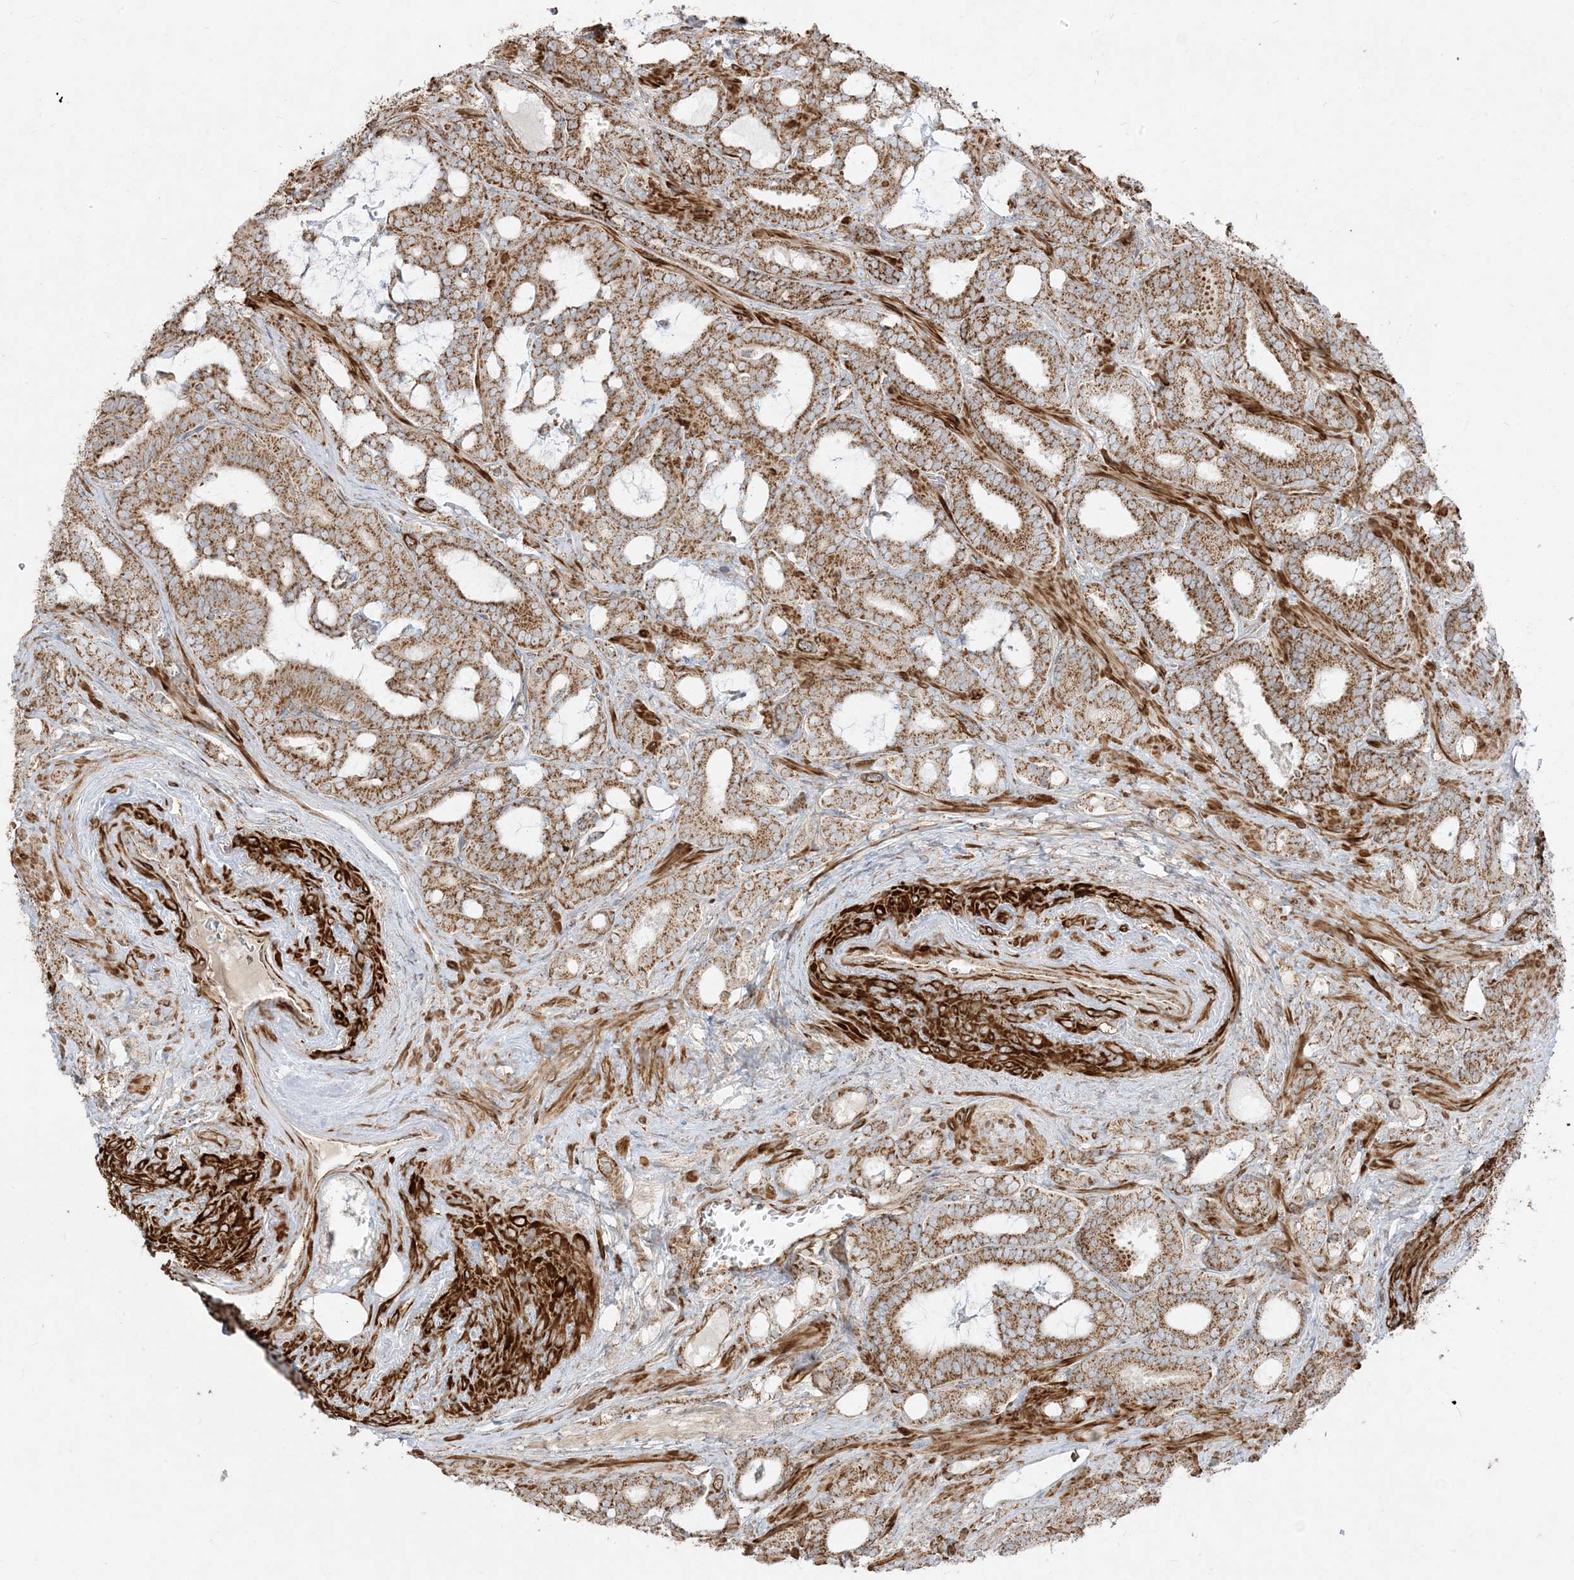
{"staining": {"intensity": "moderate", "quantity": ">75%", "location": "cytoplasmic/membranous"}, "tissue": "prostate cancer", "cell_type": "Tumor cells", "image_type": "cancer", "snomed": [{"axis": "morphology", "description": "Adenocarcinoma, High grade"}, {"axis": "topography", "description": "Prostate and seminal vesicle, NOS"}], "caption": "Prostate high-grade adenocarcinoma stained for a protein (brown) reveals moderate cytoplasmic/membranous positive positivity in about >75% of tumor cells.", "gene": "AARS2", "patient": {"sex": "male", "age": 67}}